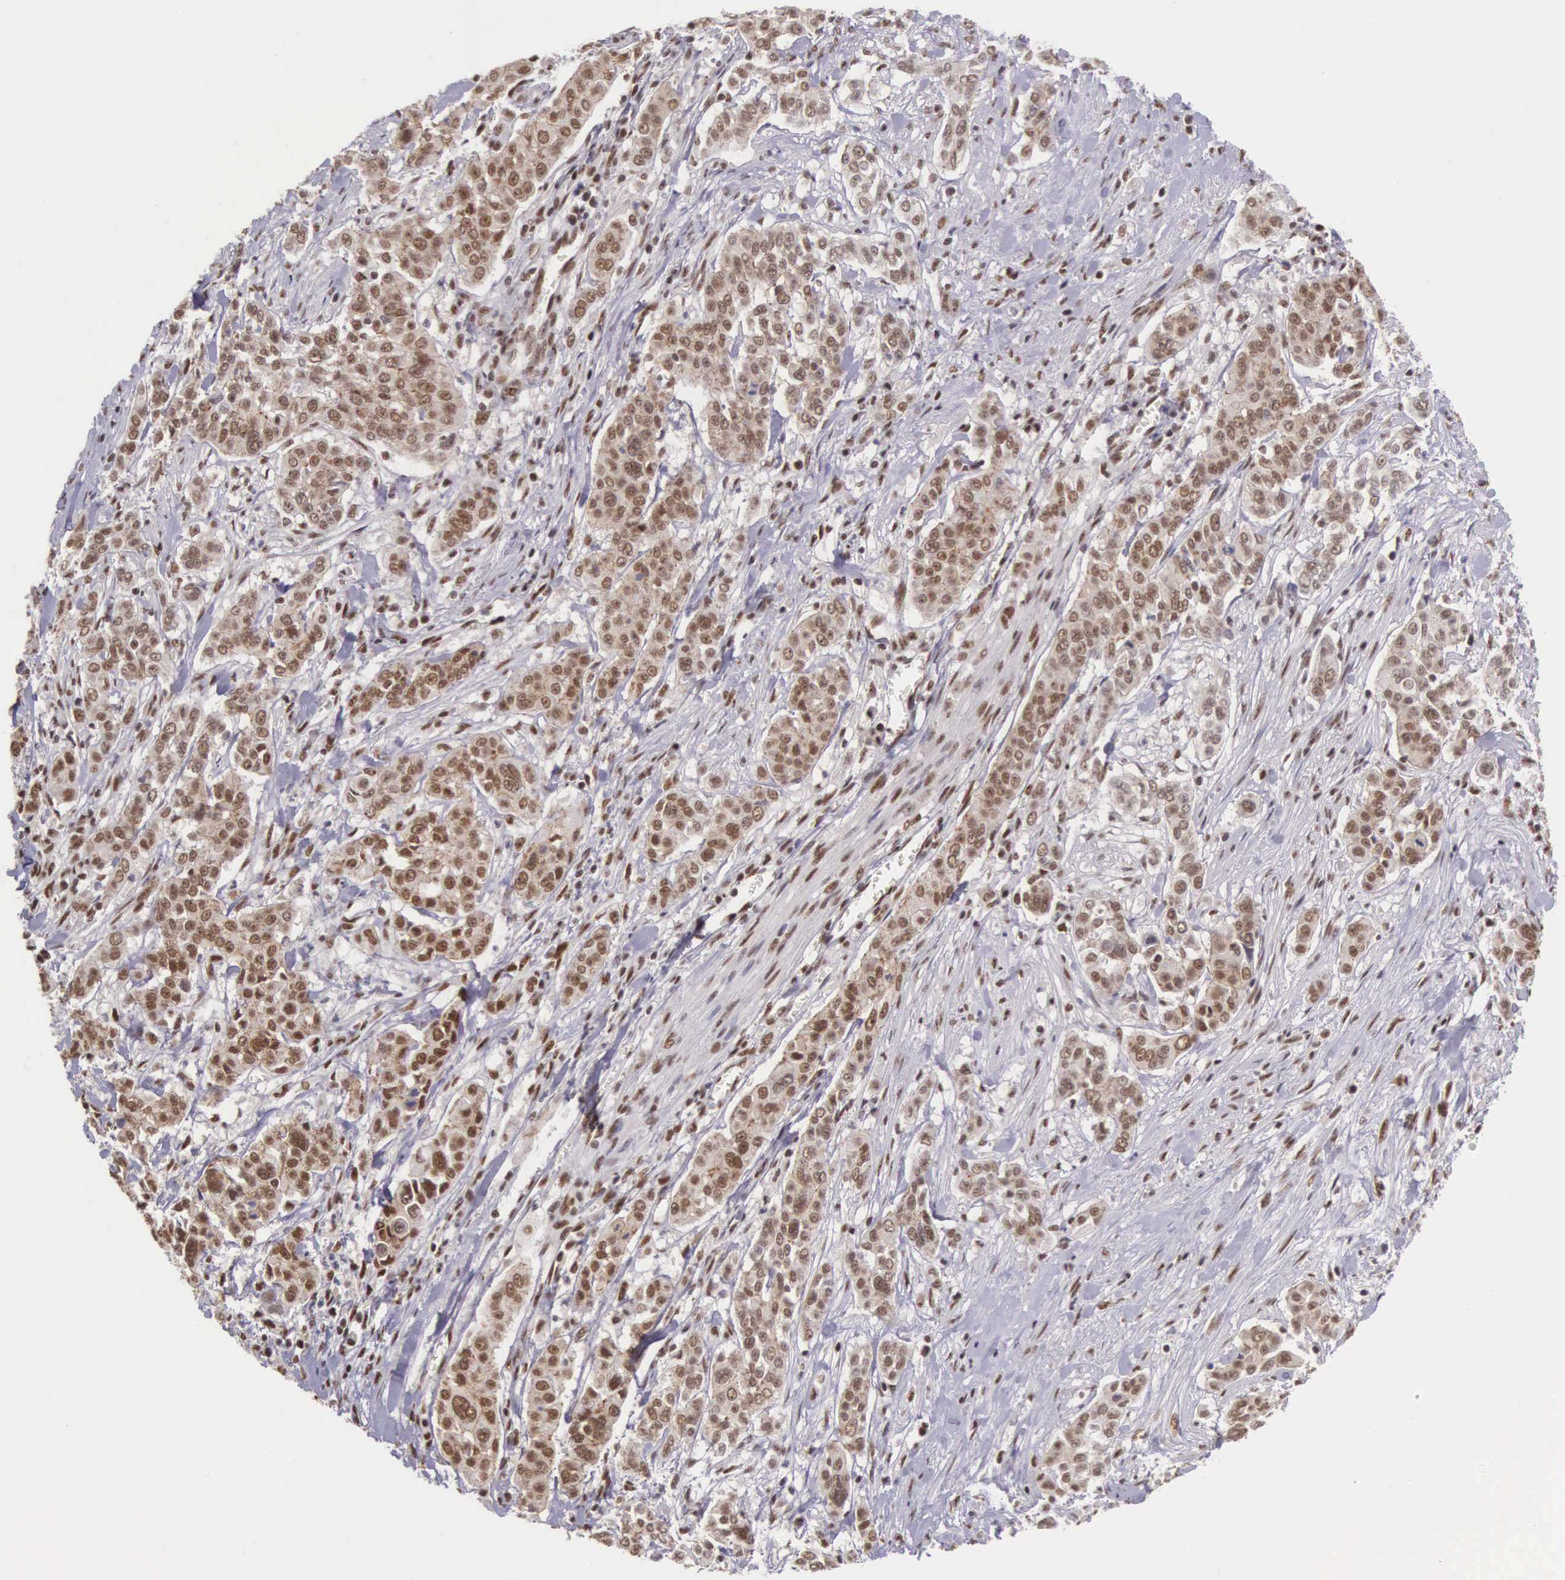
{"staining": {"intensity": "moderate", "quantity": ">75%", "location": "cytoplasmic/membranous,nuclear"}, "tissue": "pancreatic cancer", "cell_type": "Tumor cells", "image_type": "cancer", "snomed": [{"axis": "morphology", "description": "Adenocarcinoma, NOS"}, {"axis": "topography", "description": "Pancreas"}], "caption": "Human adenocarcinoma (pancreatic) stained with a brown dye displays moderate cytoplasmic/membranous and nuclear positive positivity in about >75% of tumor cells.", "gene": "POLR2F", "patient": {"sex": "female", "age": 52}}